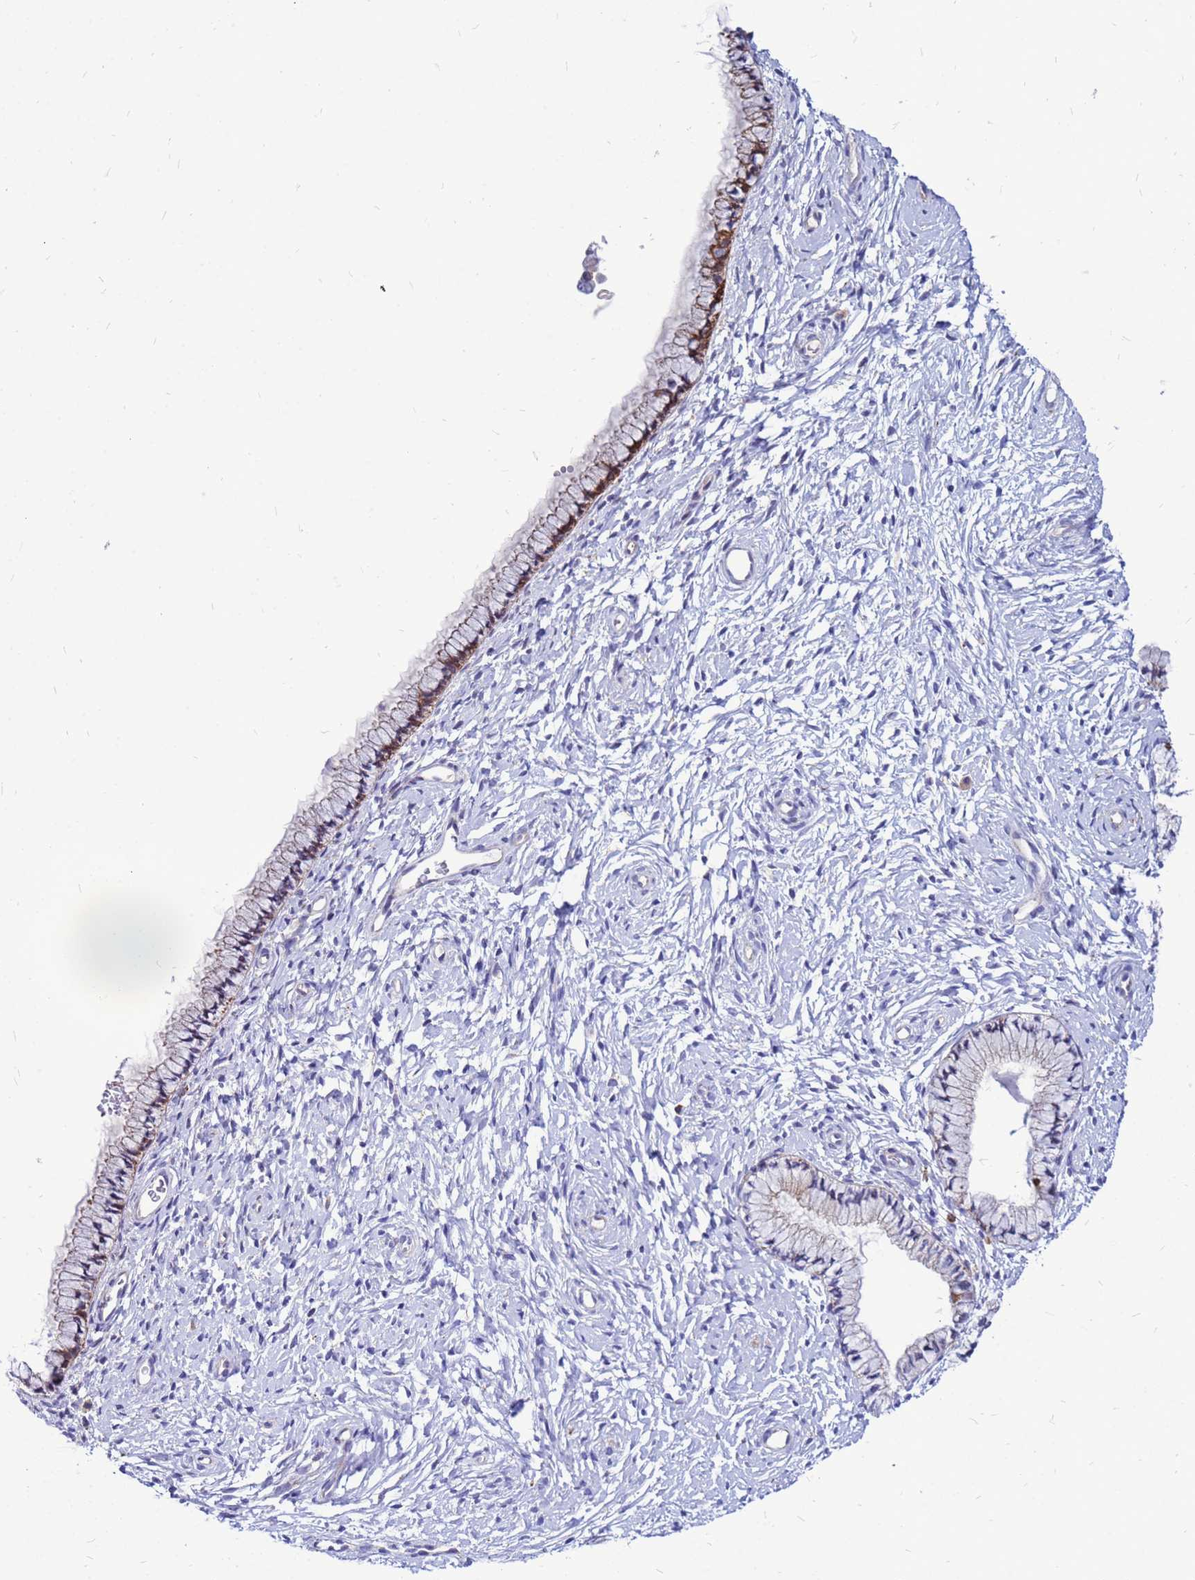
{"staining": {"intensity": "strong", "quantity": "25%-75%", "location": "cytoplasmic/membranous"}, "tissue": "cervix", "cell_type": "Glandular cells", "image_type": "normal", "snomed": [{"axis": "morphology", "description": "Normal tissue, NOS"}, {"axis": "topography", "description": "Cervix"}], "caption": "Unremarkable cervix shows strong cytoplasmic/membranous positivity in approximately 25%-75% of glandular cells, visualized by immunohistochemistry. Immunohistochemistry stains the protein of interest in brown and the nuclei are stained blue.", "gene": "FHIP1A", "patient": {"sex": "female", "age": 33}}